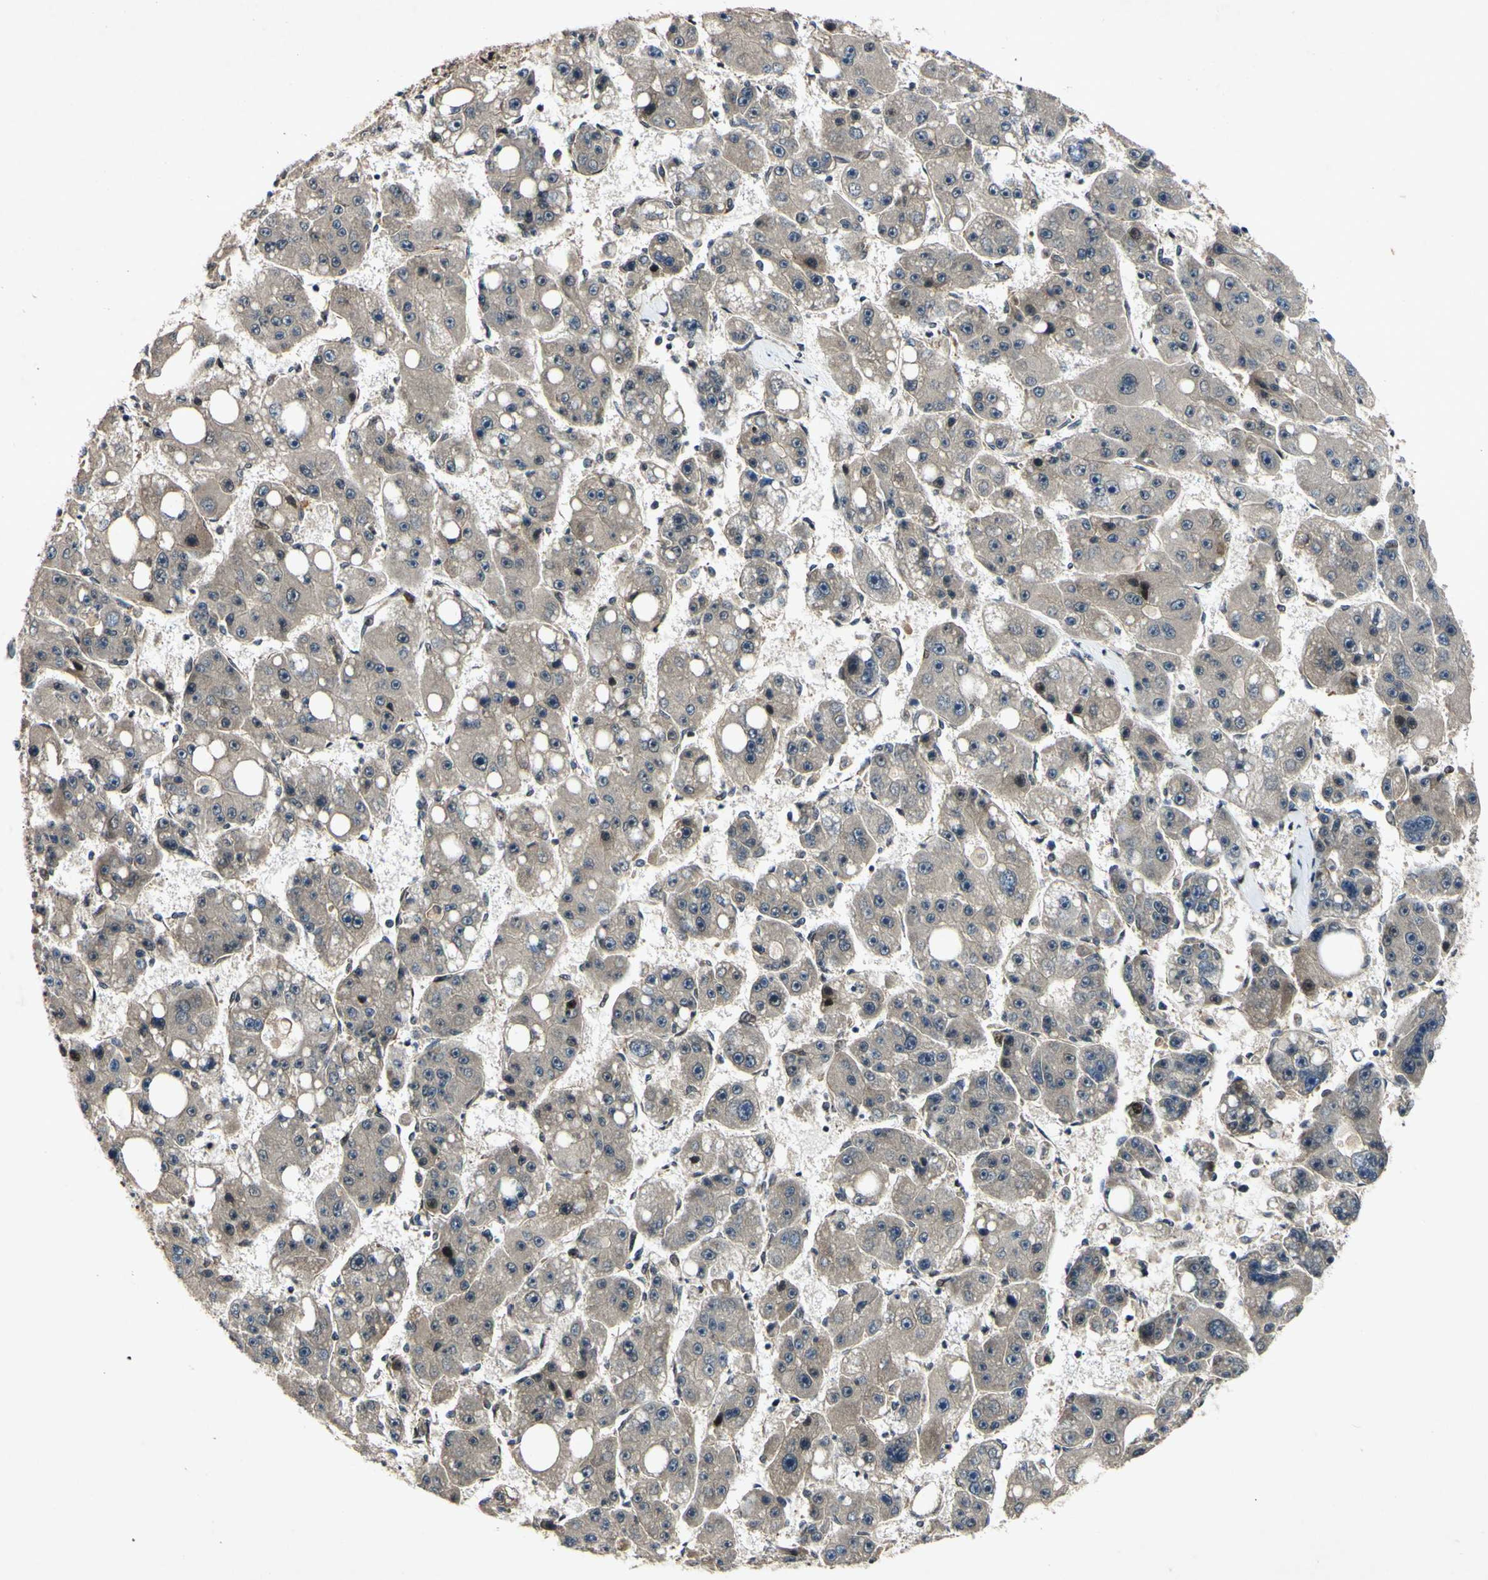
{"staining": {"intensity": "weak", "quantity": ">75%", "location": "cytoplasmic/membranous"}, "tissue": "liver cancer", "cell_type": "Tumor cells", "image_type": "cancer", "snomed": [{"axis": "morphology", "description": "Carcinoma, Hepatocellular, NOS"}, {"axis": "topography", "description": "Liver"}], "caption": "Liver hepatocellular carcinoma was stained to show a protein in brown. There is low levels of weak cytoplasmic/membranous positivity in about >75% of tumor cells. (DAB IHC, brown staining for protein, blue staining for nuclei).", "gene": "CSNK1E", "patient": {"sex": "female", "age": 61}}